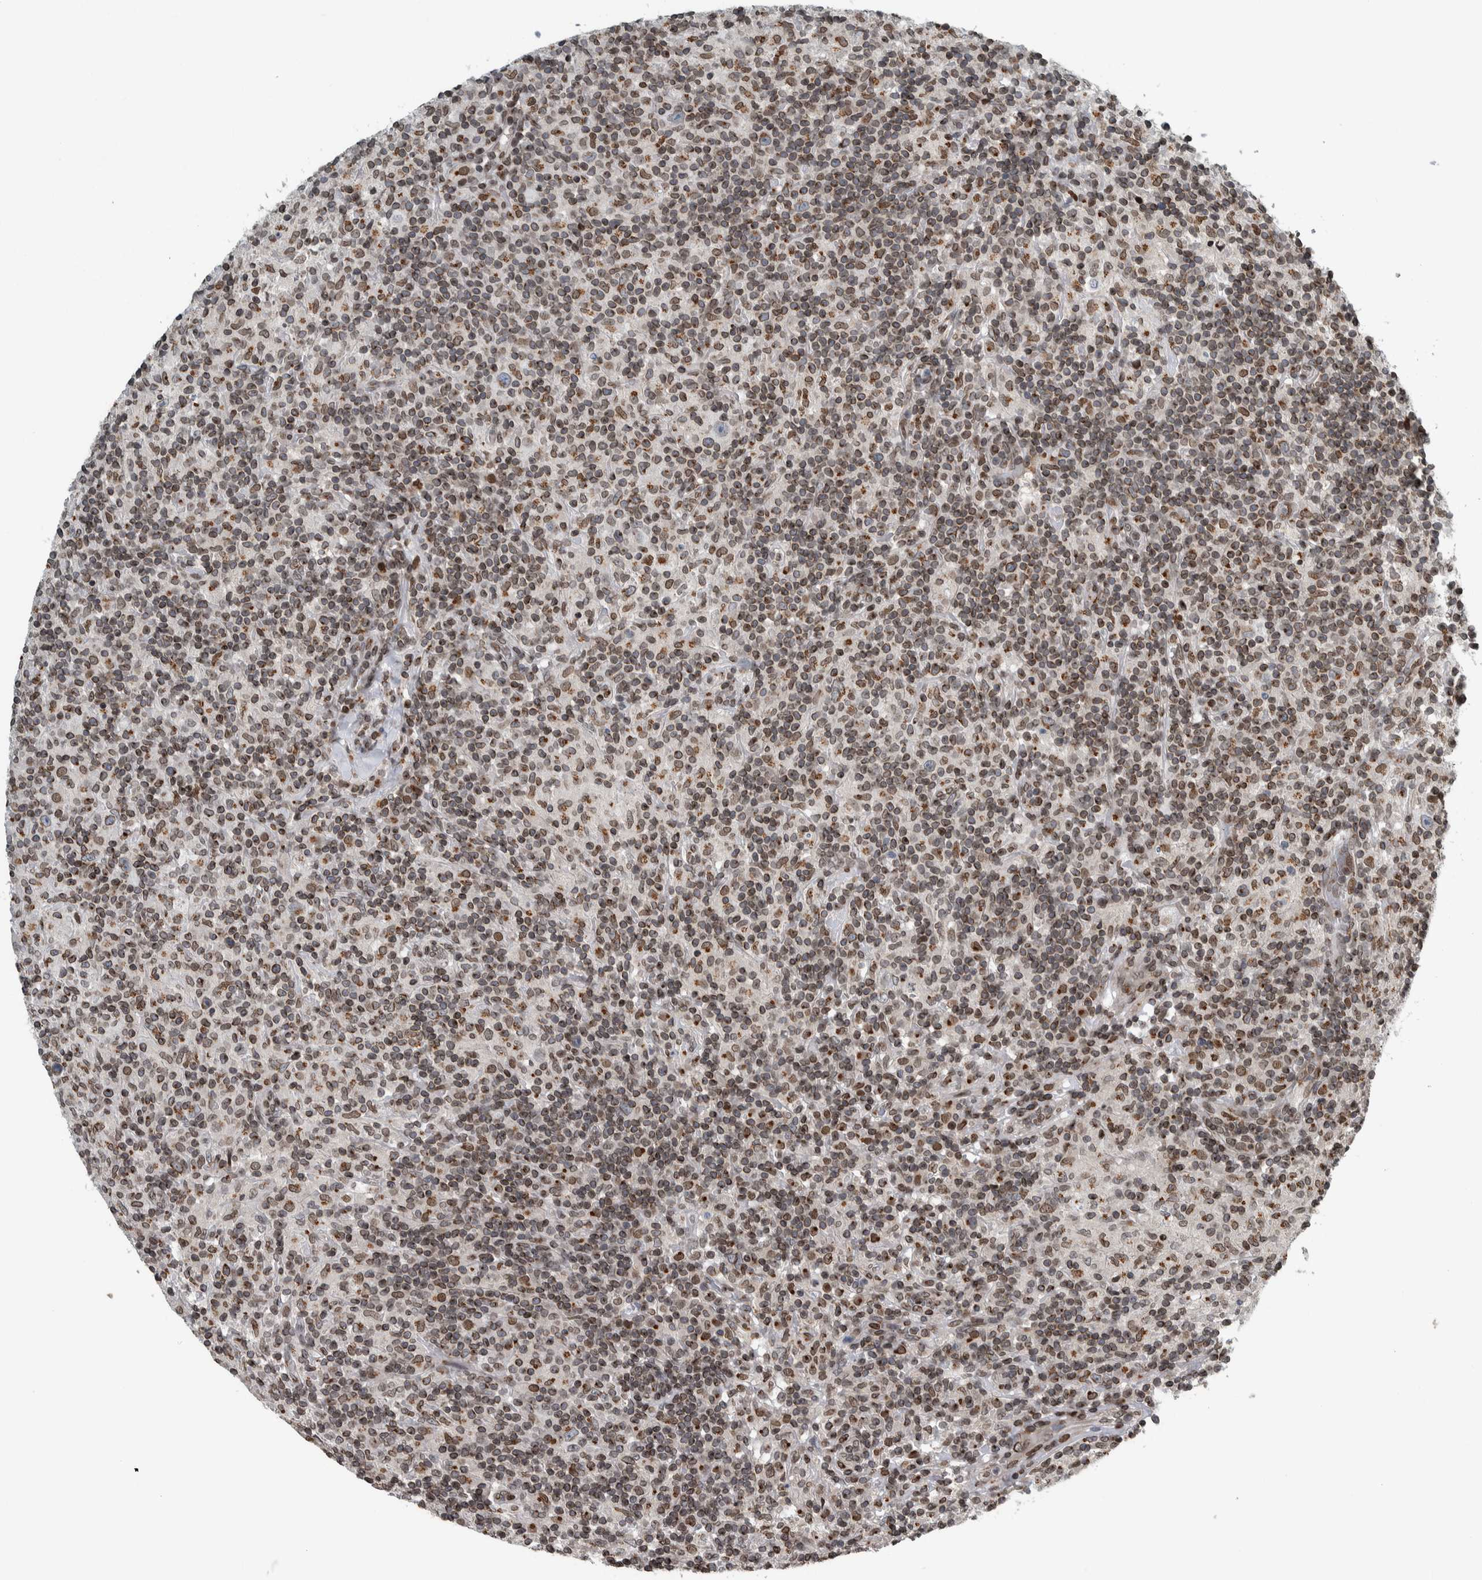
{"staining": {"intensity": "negative", "quantity": "none", "location": "none"}, "tissue": "lymphoma", "cell_type": "Tumor cells", "image_type": "cancer", "snomed": [{"axis": "morphology", "description": "Hodgkin's disease, NOS"}, {"axis": "topography", "description": "Lymph node"}], "caption": "Tumor cells are negative for protein expression in human lymphoma. (DAB (3,3'-diaminobenzidine) immunohistochemistry (IHC) visualized using brightfield microscopy, high magnification).", "gene": "FAM135B", "patient": {"sex": "male", "age": 70}}